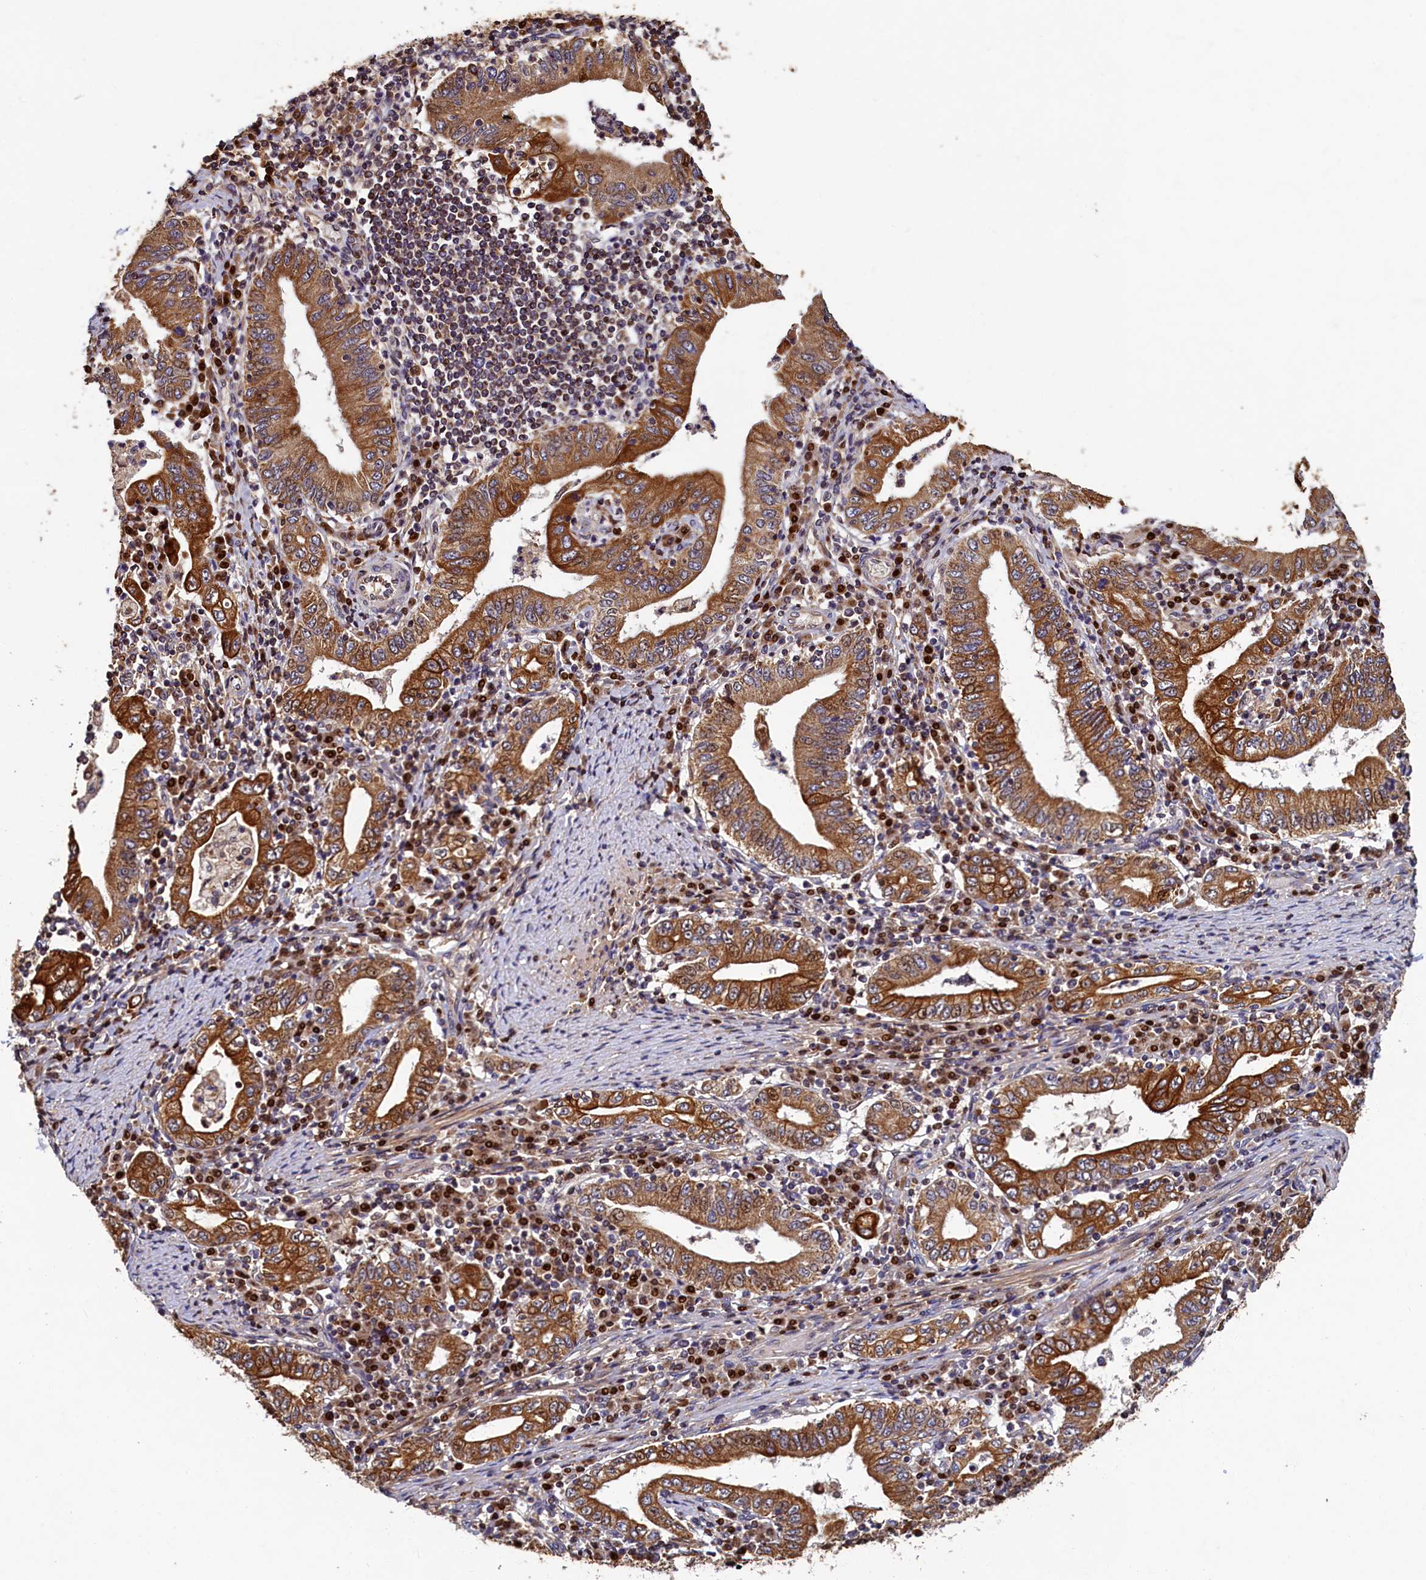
{"staining": {"intensity": "strong", "quantity": ">75%", "location": "cytoplasmic/membranous"}, "tissue": "stomach cancer", "cell_type": "Tumor cells", "image_type": "cancer", "snomed": [{"axis": "morphology", "description": "Normal tissue, NOS"}, {"axis": "morphology", "description": "Adenocarcinoma, NOS"}, {"axis": "topography", "description": "Esophagus"}, {"axis": "topography", "description": "Stomach, upper"}, {"axis": "topography", "description": "Peripheral nerve tissue"}], "caption": "Protein staining shows strong cytoplasmic/membranous staining in about >75% of tumor cells in stomach cancer.", "gene": "NCKAP5L", "patient": {"sex": "male", "age": 62}}